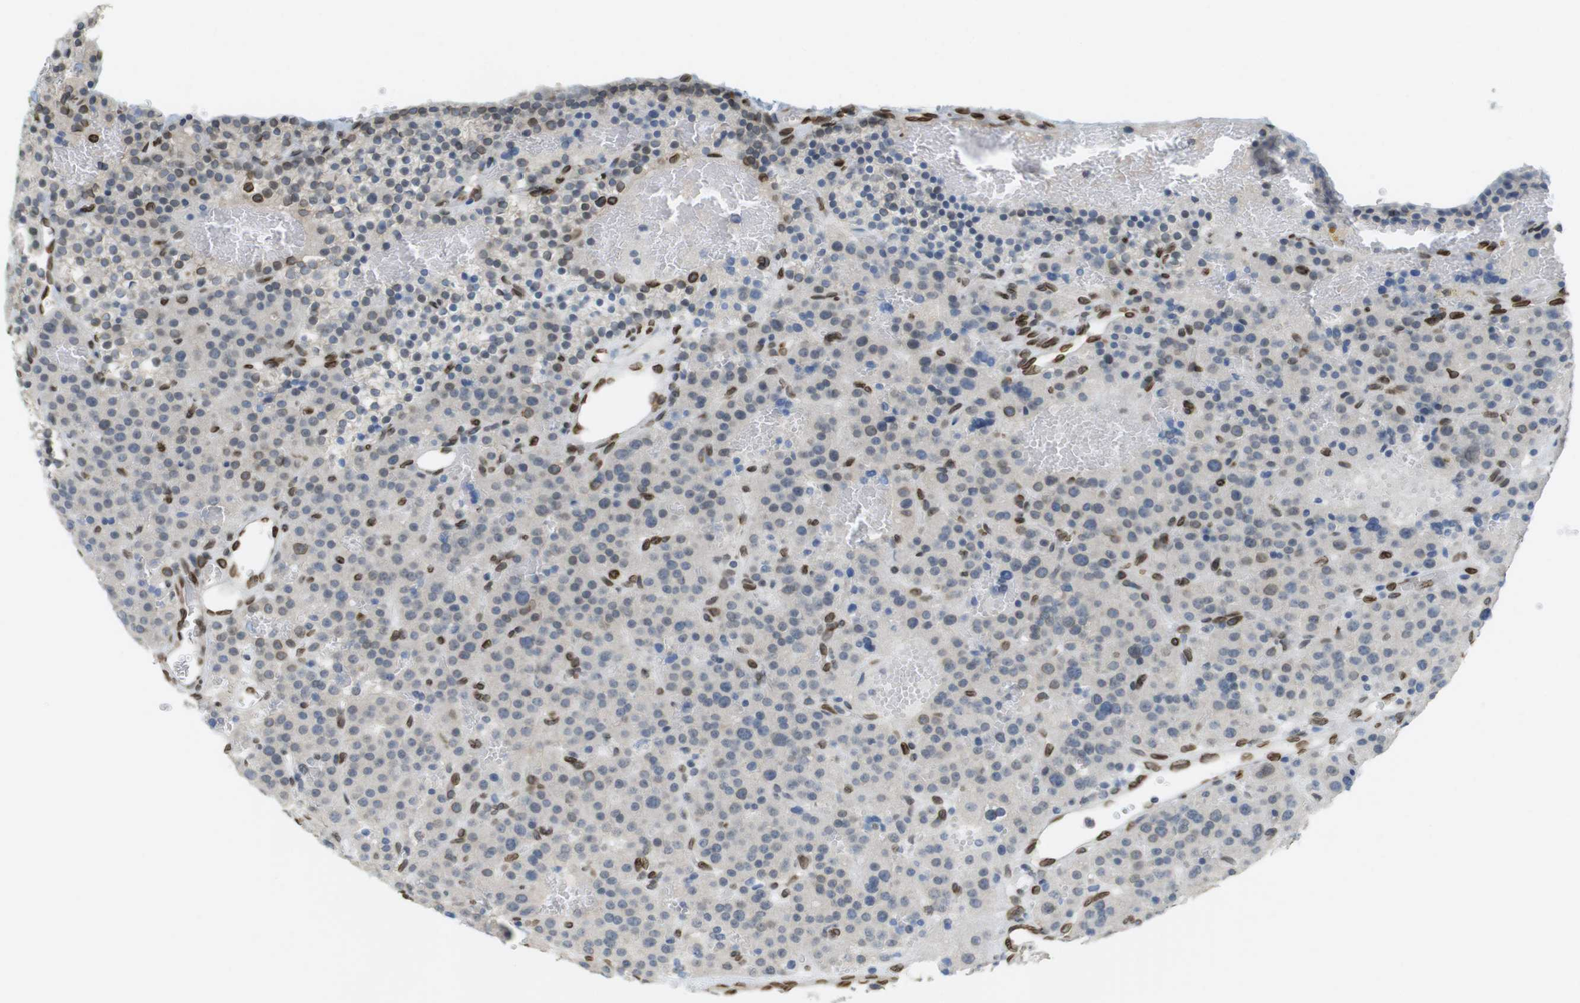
{"staining": {"intensity": "weak", "quantity": "<25%", "location": "cytoplasmic/membranous,nuclear"}, "tissue": "parathyroid gland", "cell_type": "Glandular cells", "image_type": "normal", "snomed": [{"axis": "morphology", "description": "Normal tissue, NOS"}, {"axis": "morphology", "description": "Adenoma, NOS"}, {"axis": "topography", "description": "Parathyroid gland"}], "caption": "This histopathology image is of benign parathyroid gland stained with IHC to label a protein in brown with the nuclei are counter-stained blue. There is no expression in glandular cells. The staining was performed using DAB to visualize the protein expression in brown, while the nuclei were stained in blue with hematoxylin (Magnification: 20x).", "gene": "ARL6IP6", "patient": {"sex": "female", "age": 81}}